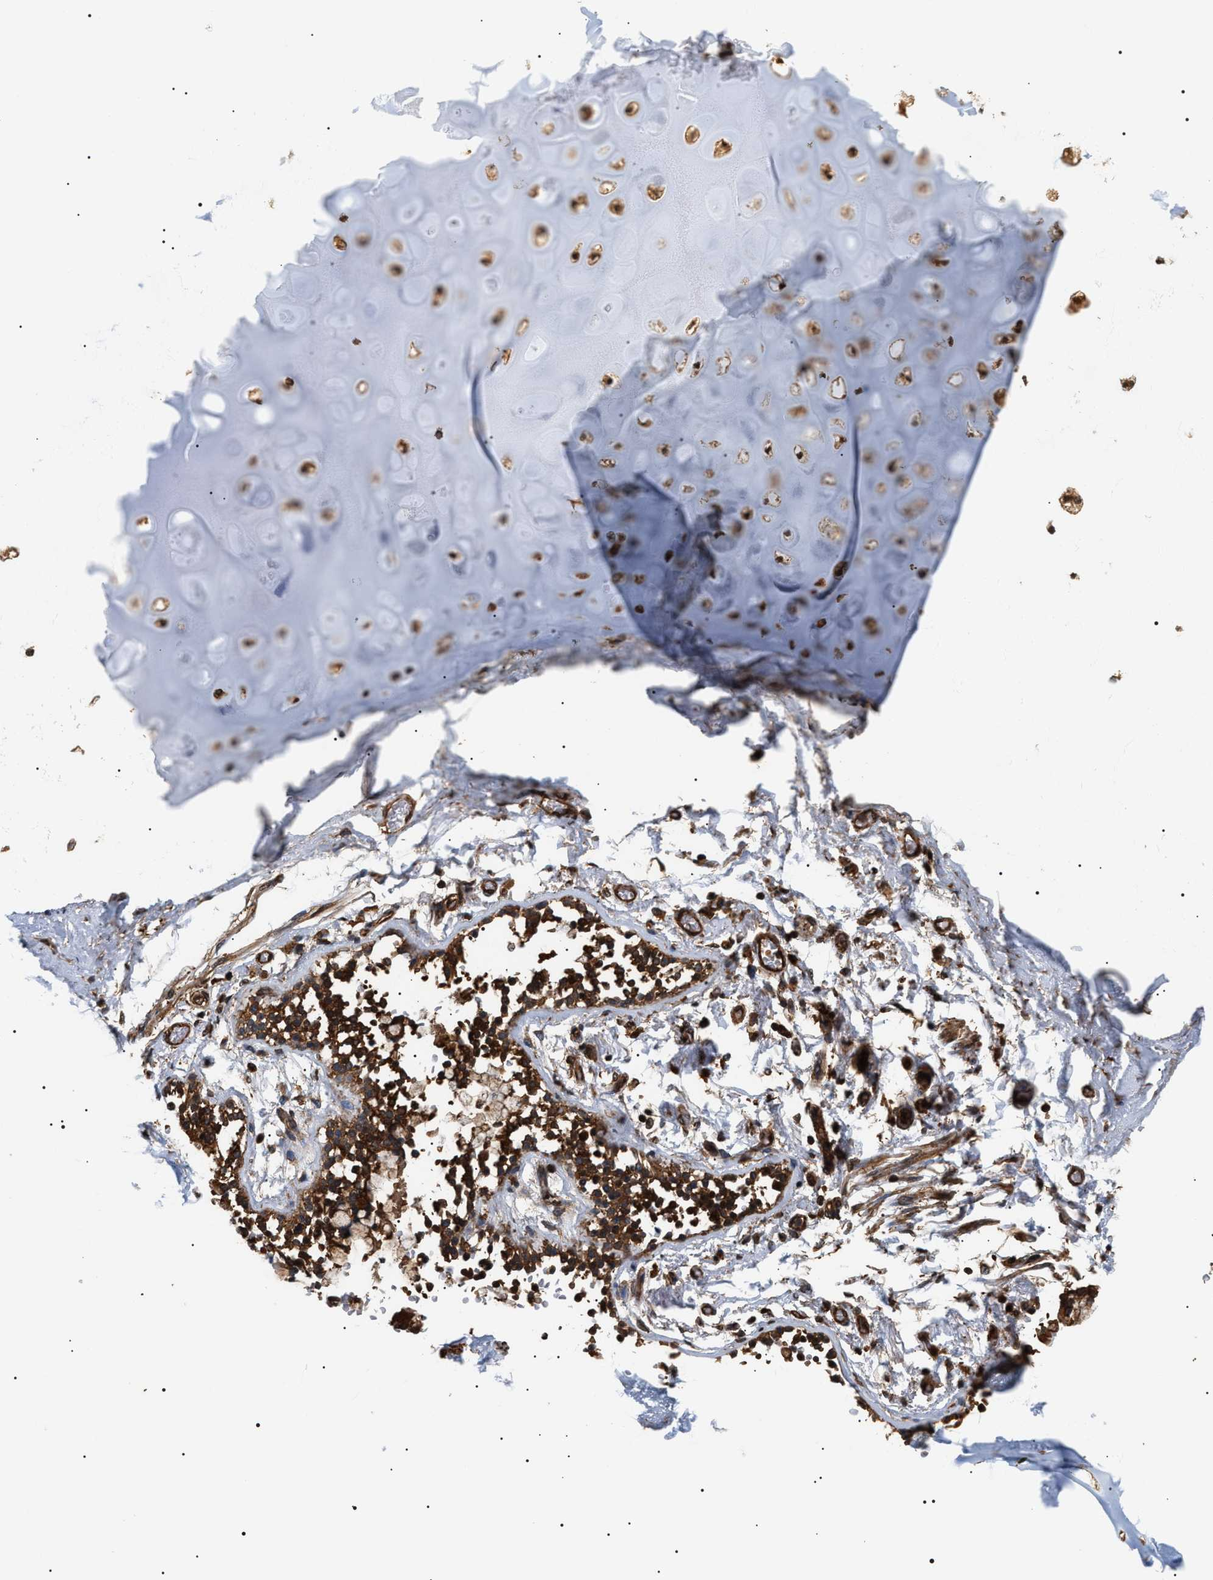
{"staining": {"intensity": "strong", "quantity": ">75%", "location": "cytoplasmic/membranous,nuclear"}, "tissue": "adipose tissue", "cell_type": "Adipocytes", "image_type": "normal", "snomed": [{"axis": "morphology", "description": "Normal tissue, NOS"}, {"axis": "topography", "description": "Cartilage tissue"}, {"axis": "topography", "description": "Lung"}], "caption": "Adipose tissue stained with a brown dye reveals strong cytoplasmic/membranous,nuclear positive positivity in approximately >75% of adipocytes.", "gene": "SH3GLB2", "patient": {"sex": "female", "age": 77}}